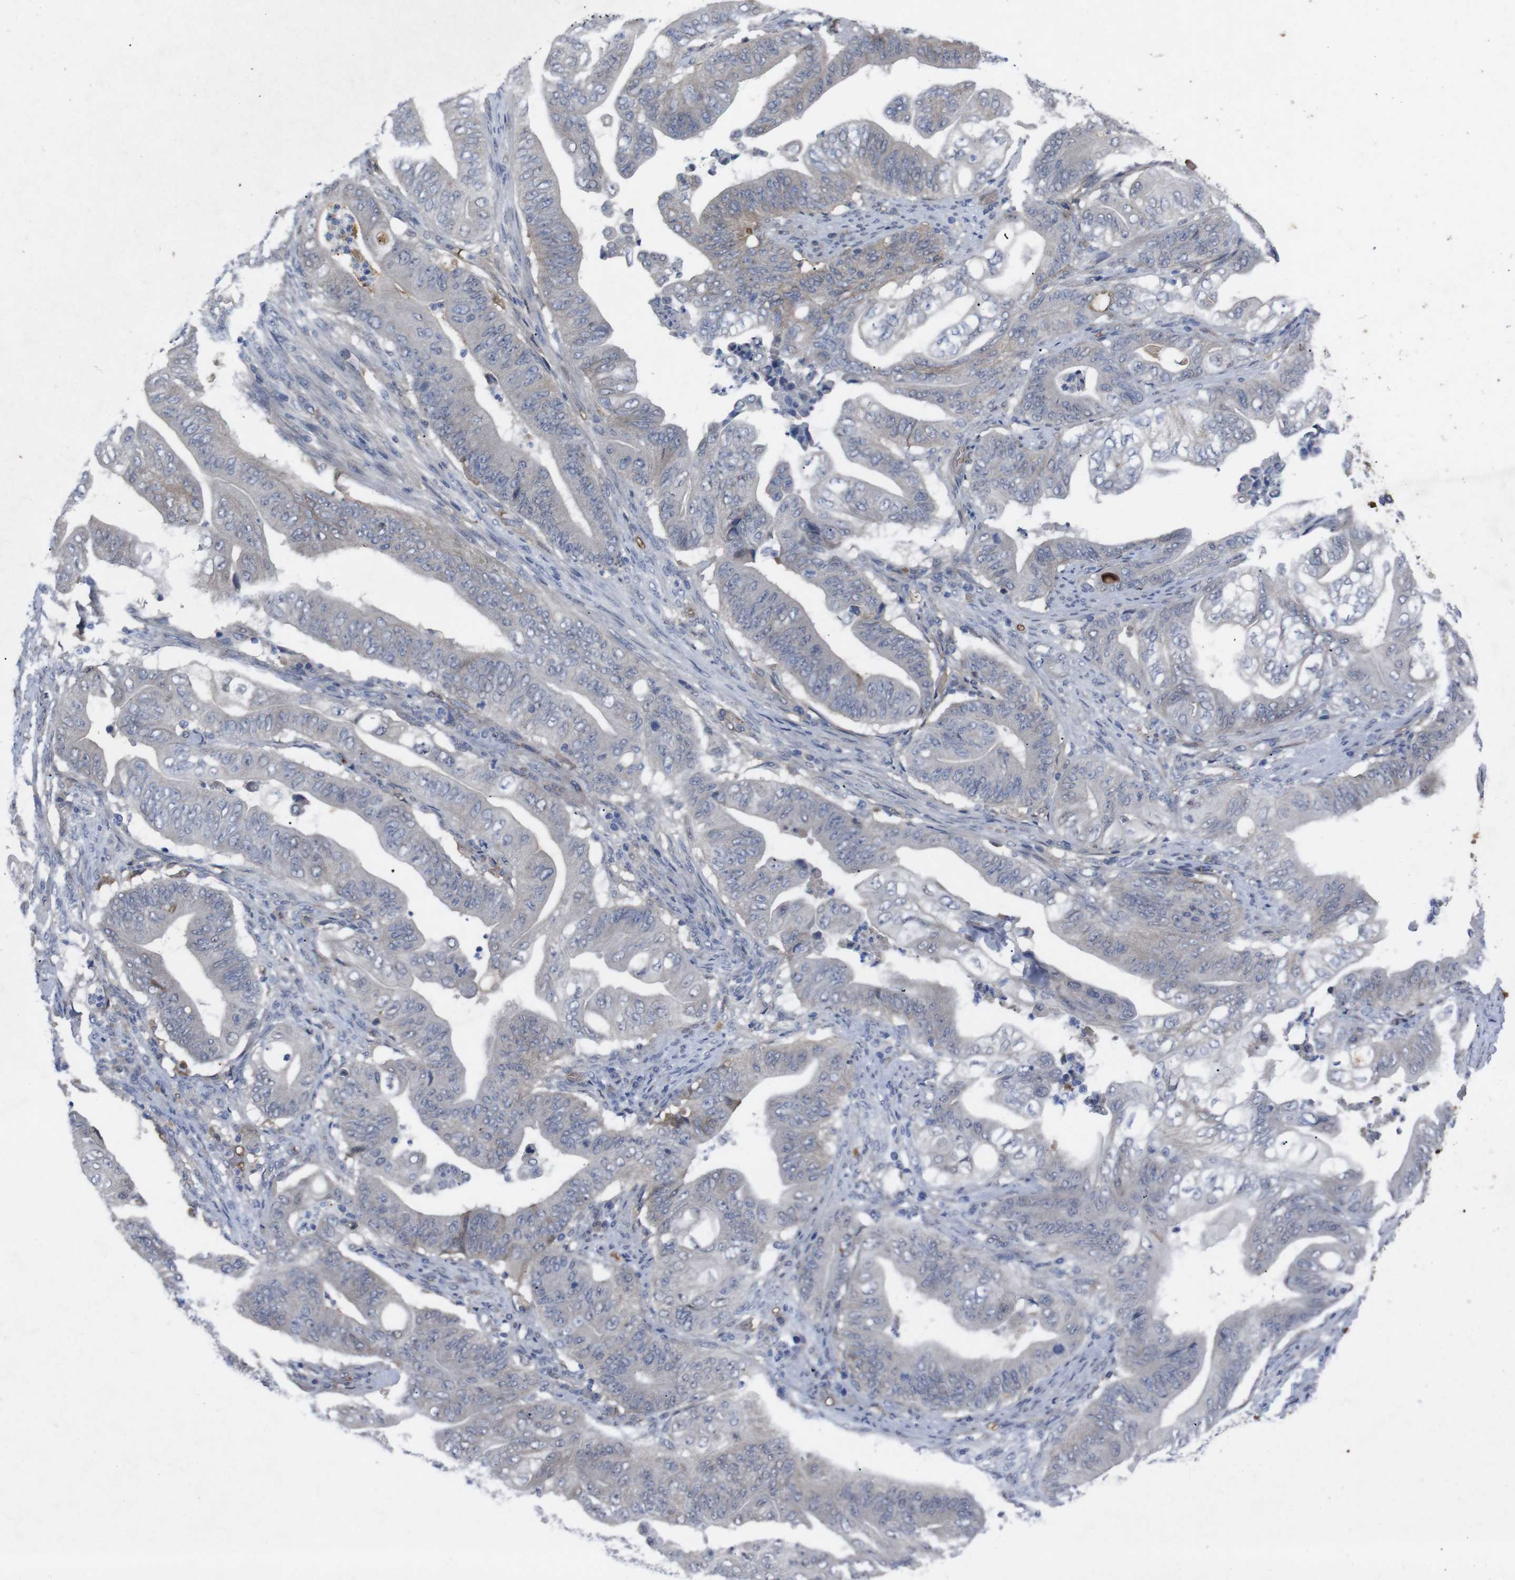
{"staining": {"intensity": "weak", "quantity": "<25%", "location": "cytoplasmic/membranous"}, "tissue": "stomach cancer", "cell_type": "Tumor cells", "image_type": "cancer", "snomed": [{"axis": "morphology", "description": "Adenocarcinoma, NOS"}, {"axis": "topography", "description": "Stomach"}], "caption": "Tumor cells show no significant protein expression in stomach adenocarcinoma.", "gene": "SPTB", "patient": {"sex": "female", "age": 73}}